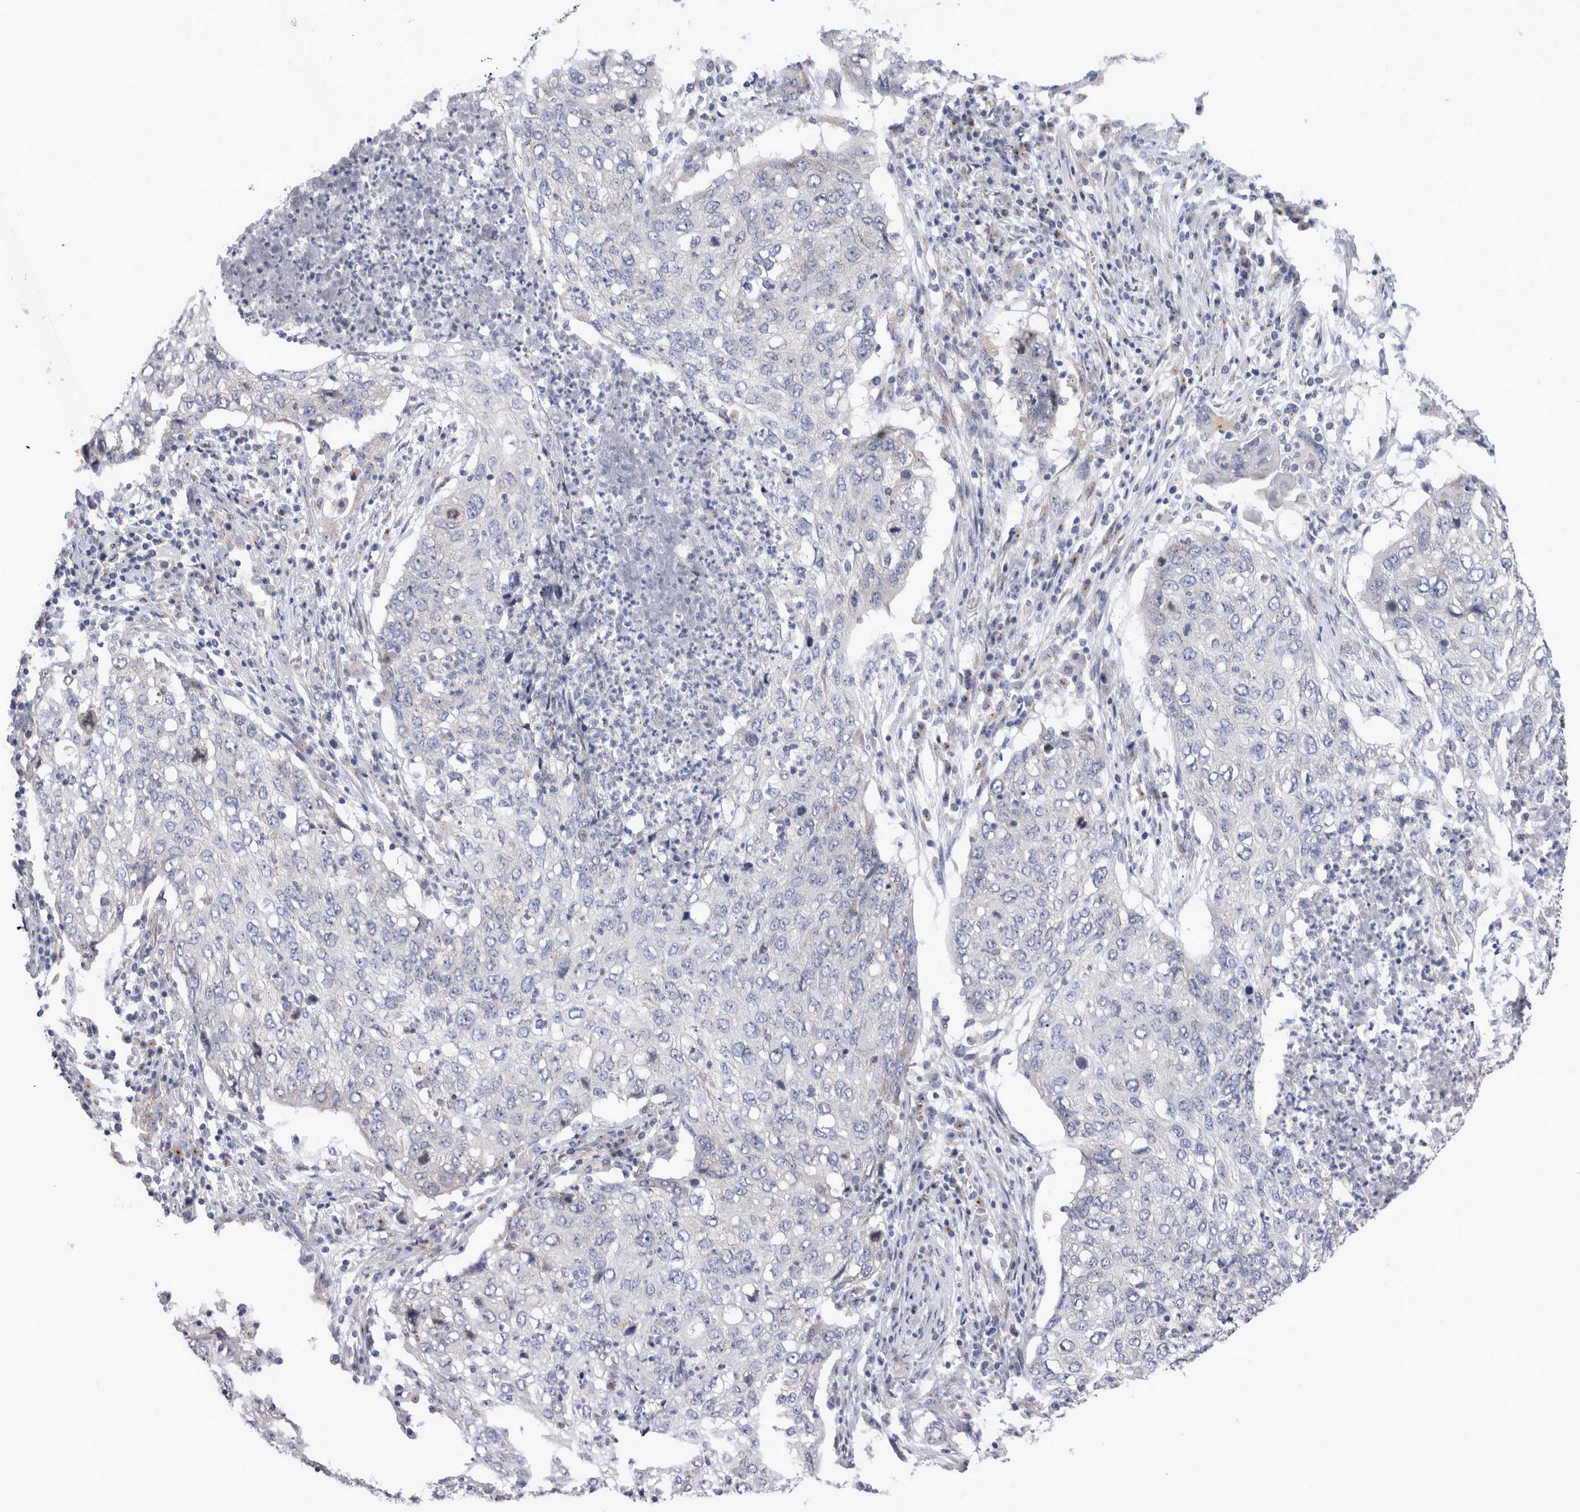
{"staining": {"intensity": "negative", "quantity": "none", "location": "none"}, "tissue": "lung cancer", "cell_type": "Tumor cells", "image_type": "cancer", "snomed": [{"axis": "morphology", "description": "Squamous cell carcinoma, NOS"}, {"axis": "topography", "description": "Lung"}], "caption": "The histopathology image shows no significant staining in tumor cells of squamous cell carcinoma (lung). Nuclei are stained in blue.", "gene": "AKAP9", "patient": {"sex": "female", "age": 63}}